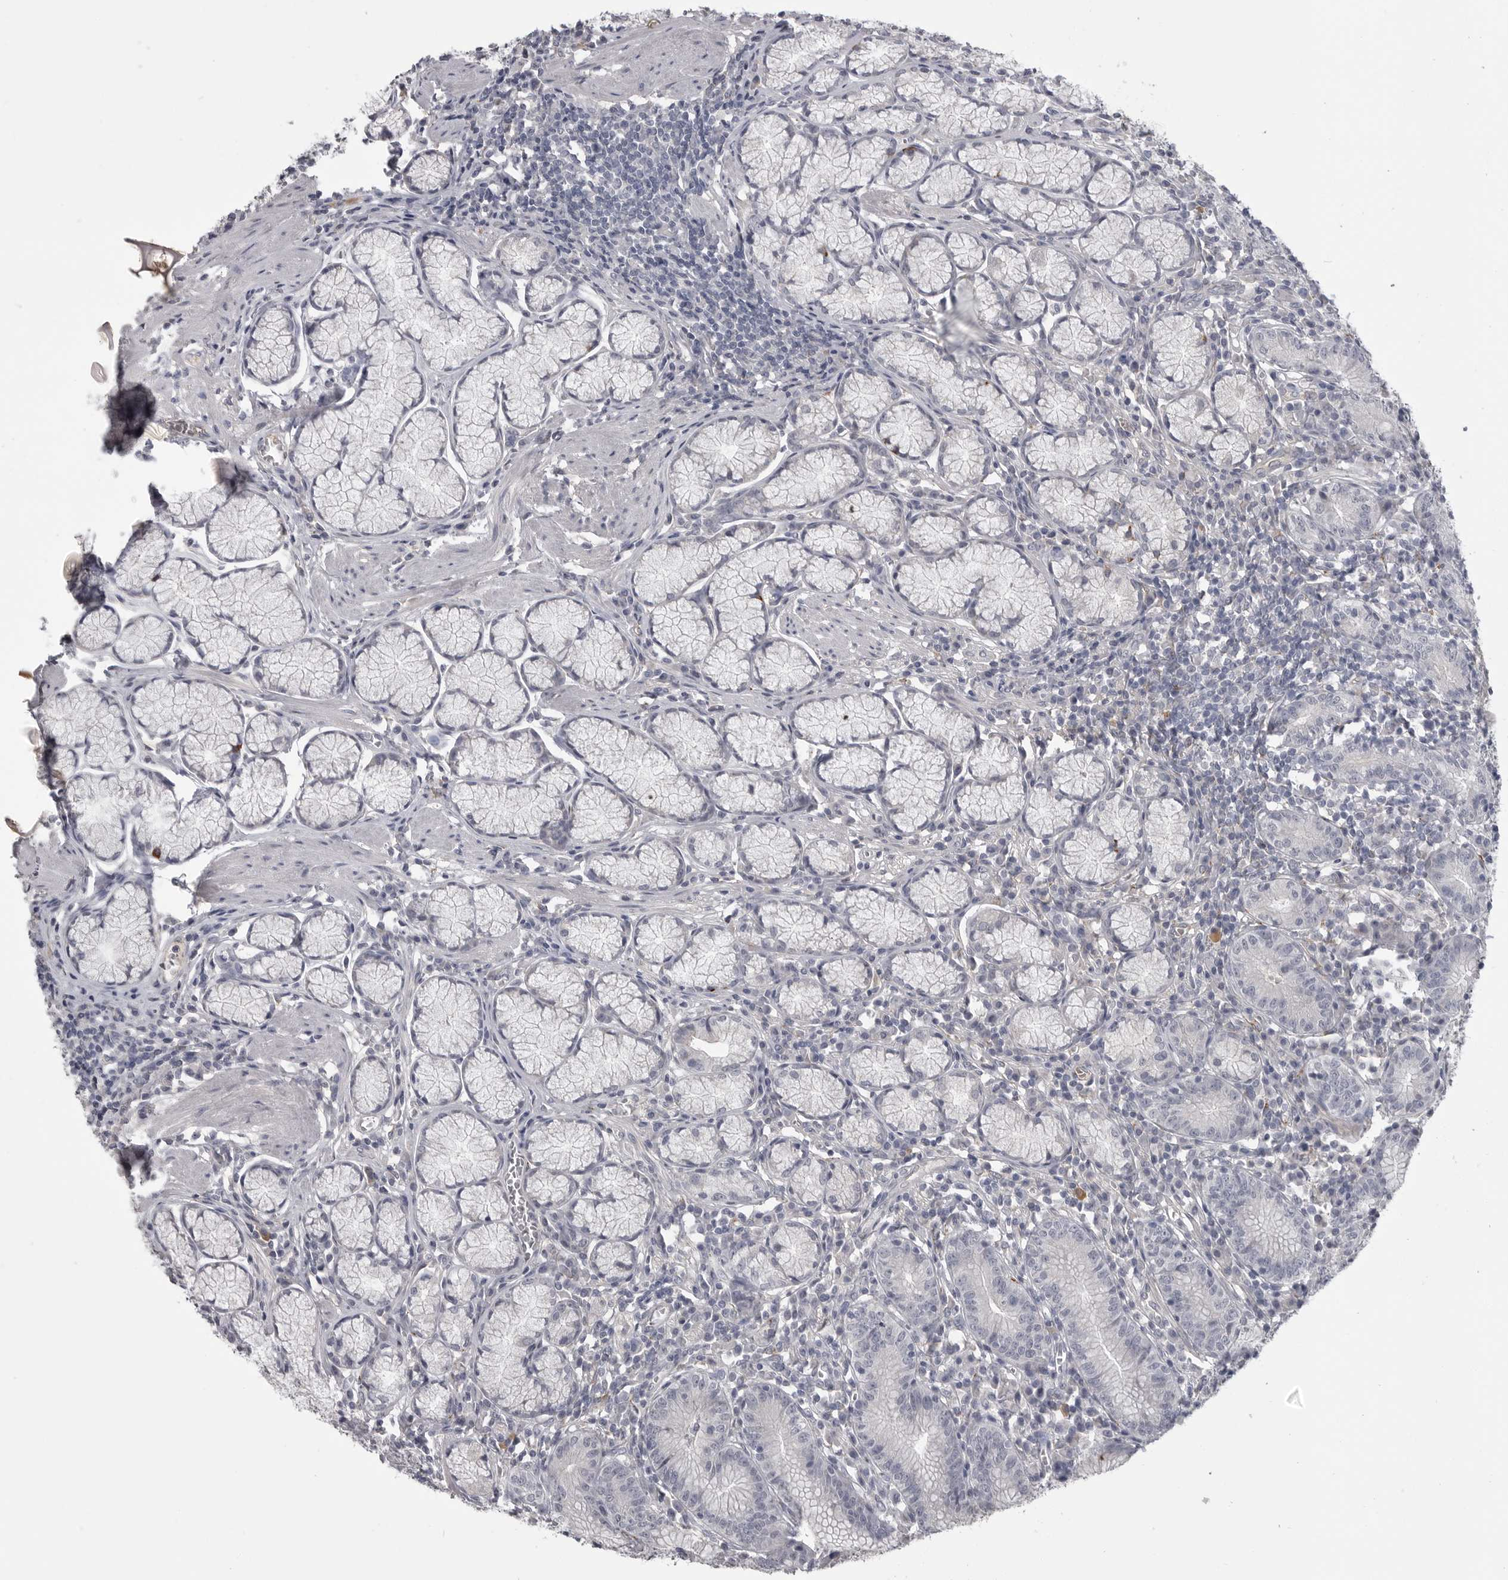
{"staining": {"intensity": "negative", "quantity": "none", "location": "none"}, "tissue": "stomach", "cell_type": "Glandular cells", "image_type": "normal", "snomed": [{"axis": "morphology", "description": "Normal tissue, NOS"}, {"axis": "topography", "description": "Stomach"}], "caption": "A high-resolution image shows IHC staining of benign stomach, which exhibits no significant staining in glandular cells. The staining was performed using DAB (3,3'-diaminobenzidine) to visualize the protein expression in brown, while the nuclei were stained in blue with hematoxylin (Magnification: 20x).", "gene": "SERPING1", "patient": {"sex": "male", "age": 55}}